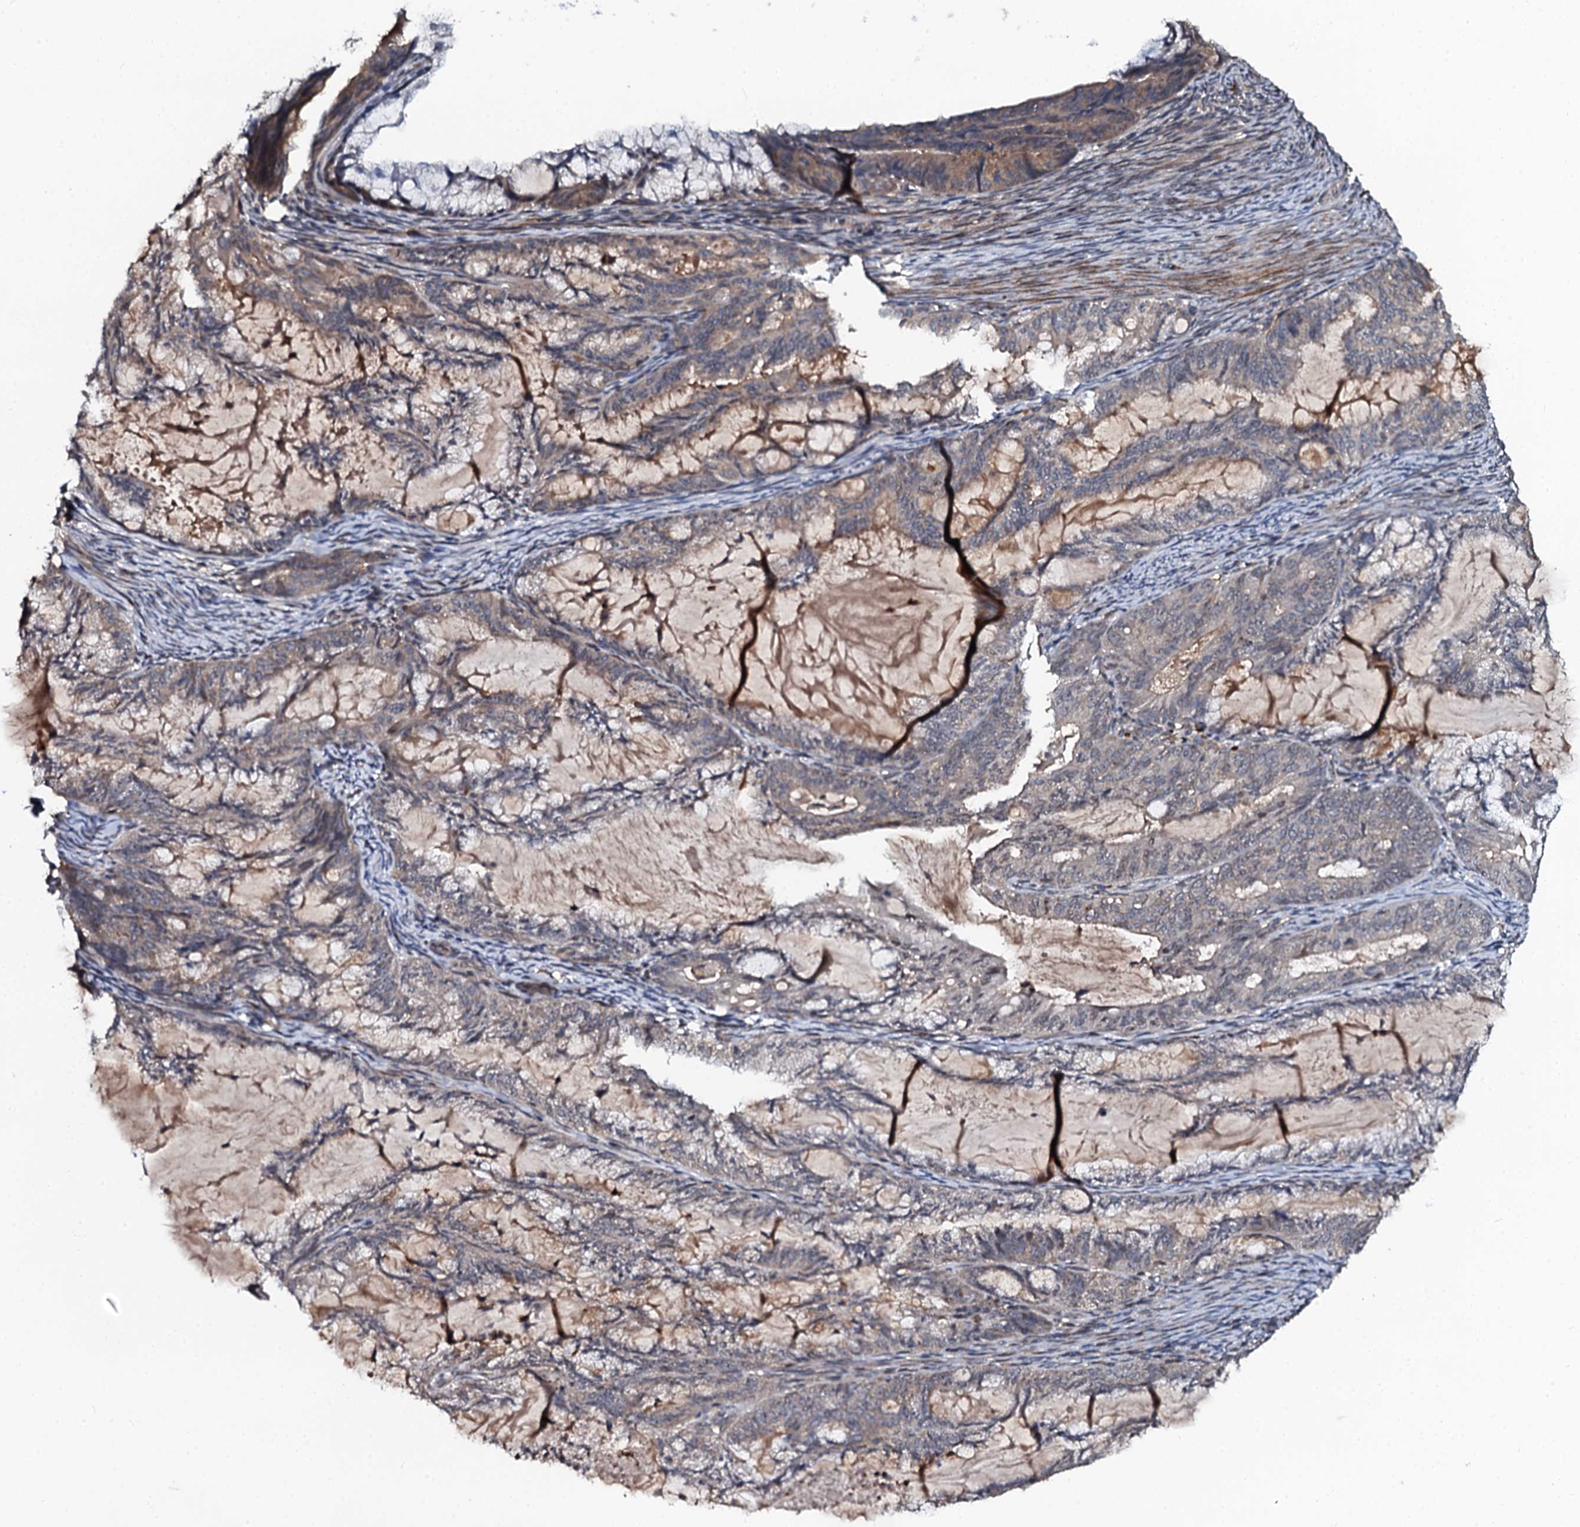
{"staining": {"intensity": "weak", "quantity": "<25%", "location": "cytoplasmic/membranous"}, "tissue": "endometrial cancer", "cell_type": "Tumor cells", "image_type": "cancer", "snomed": [{"axis": "morphology", "description": "Adenocarcinoma, NOS"}, {"axis": "topography", "description": "Endometrium"}], "caption": "IHC image of endometrial cancer (adenocarcinoma) stained for a protein (brown), which displays no staining in tumor cells. Nuclei are stained in blue.", "gene": "N4BP1", "patient": {"sex": "female", "age": 86}}